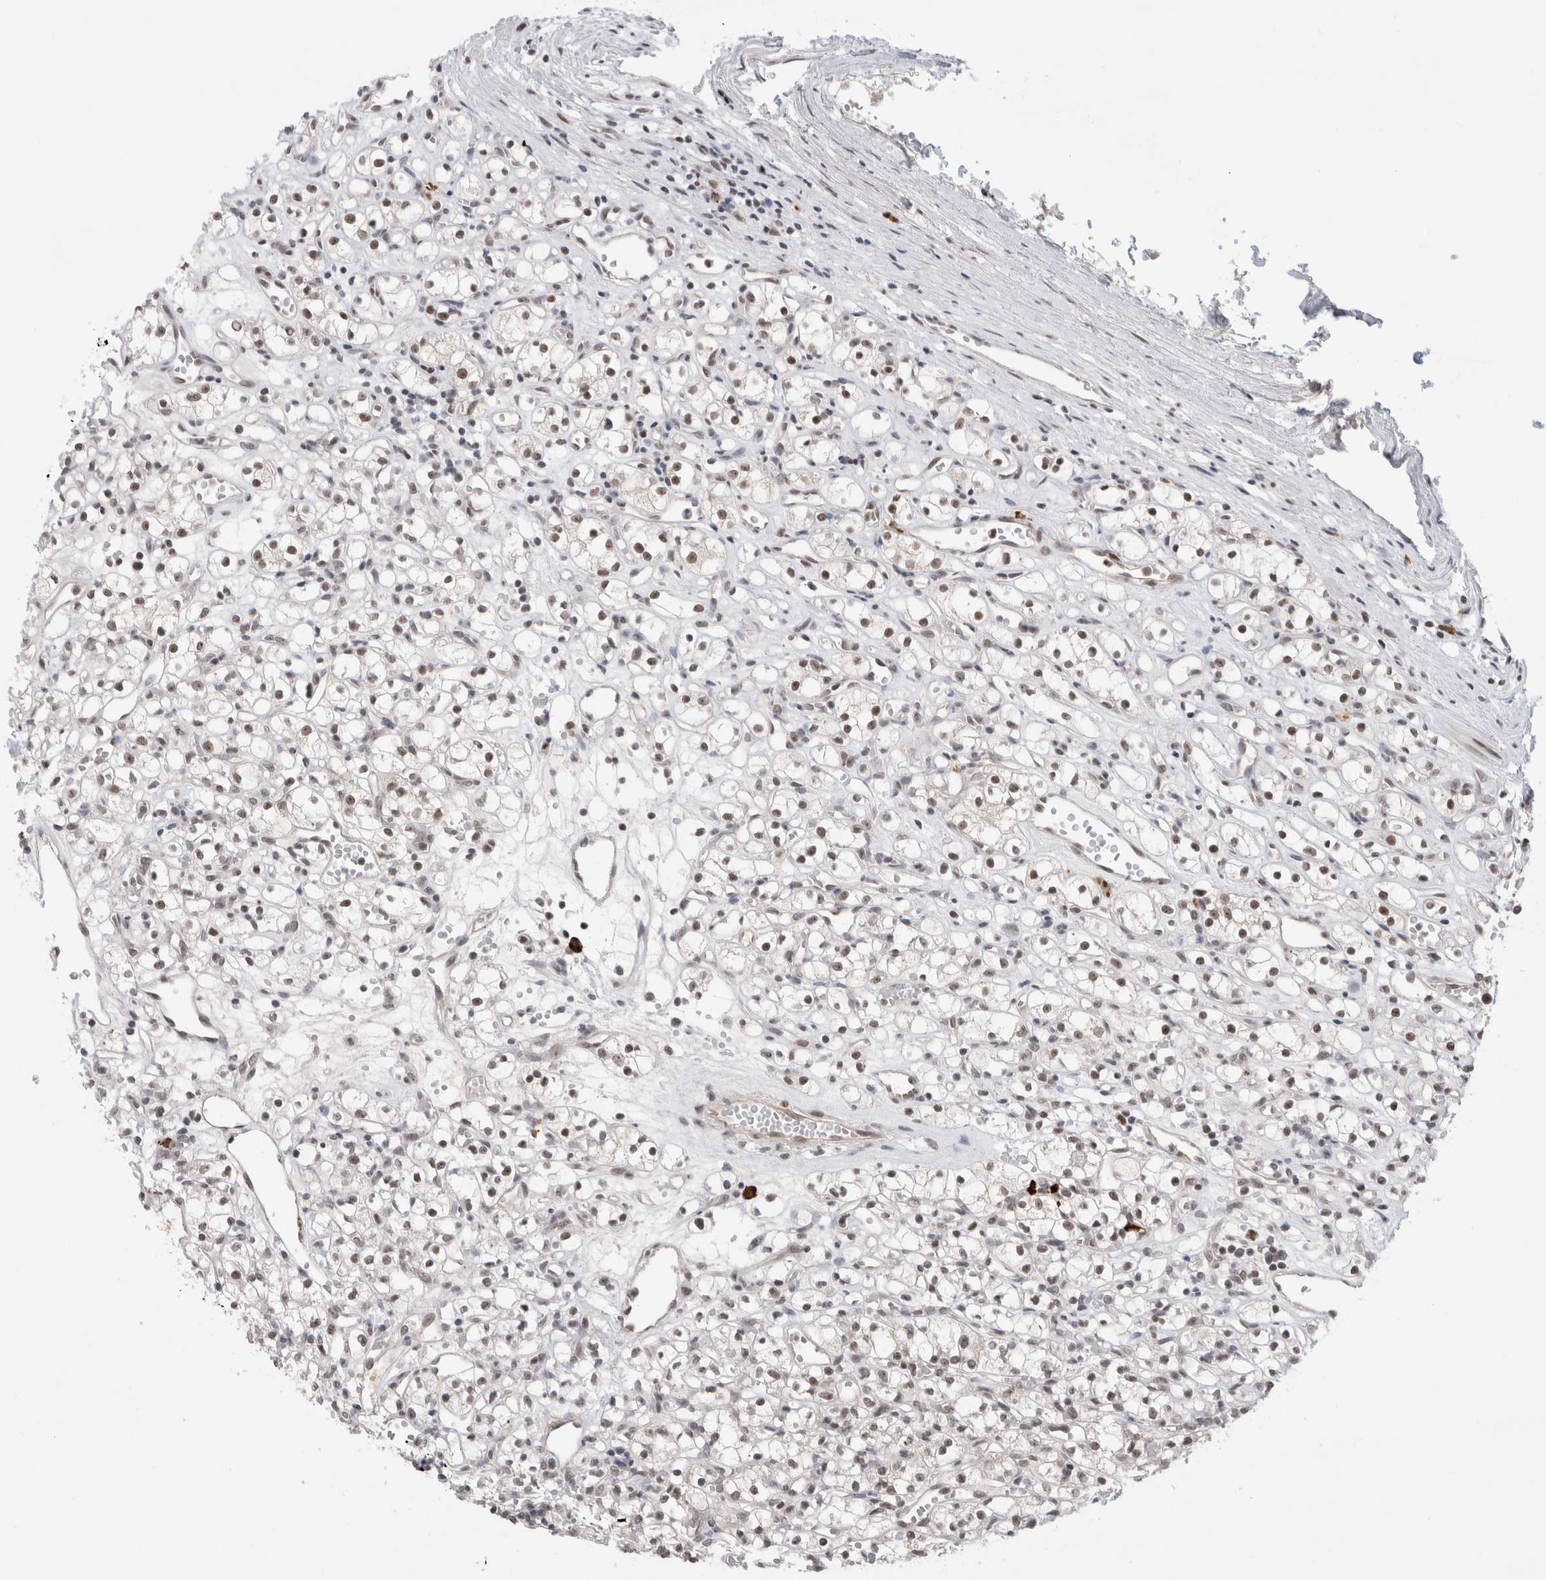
{"staining": {"intensity": "weak", "quantity": ">75%", "location": "nuclear"}, "tissue": "renal cancer", "cell_type": "Tumor cells", "image_type": "cancer", "snomed": [{"axis": "morphology", "description": "Adenocarcinoma, NOS"}, {"axis": "topography", "description": "Kidney"}], "caption": "Adenocarcinoma (renal) stained with a protein marker exhibits weak staining in tumor cells.", "gene": "ZNF24", "patient": {"sex": "female", "age": 59}}